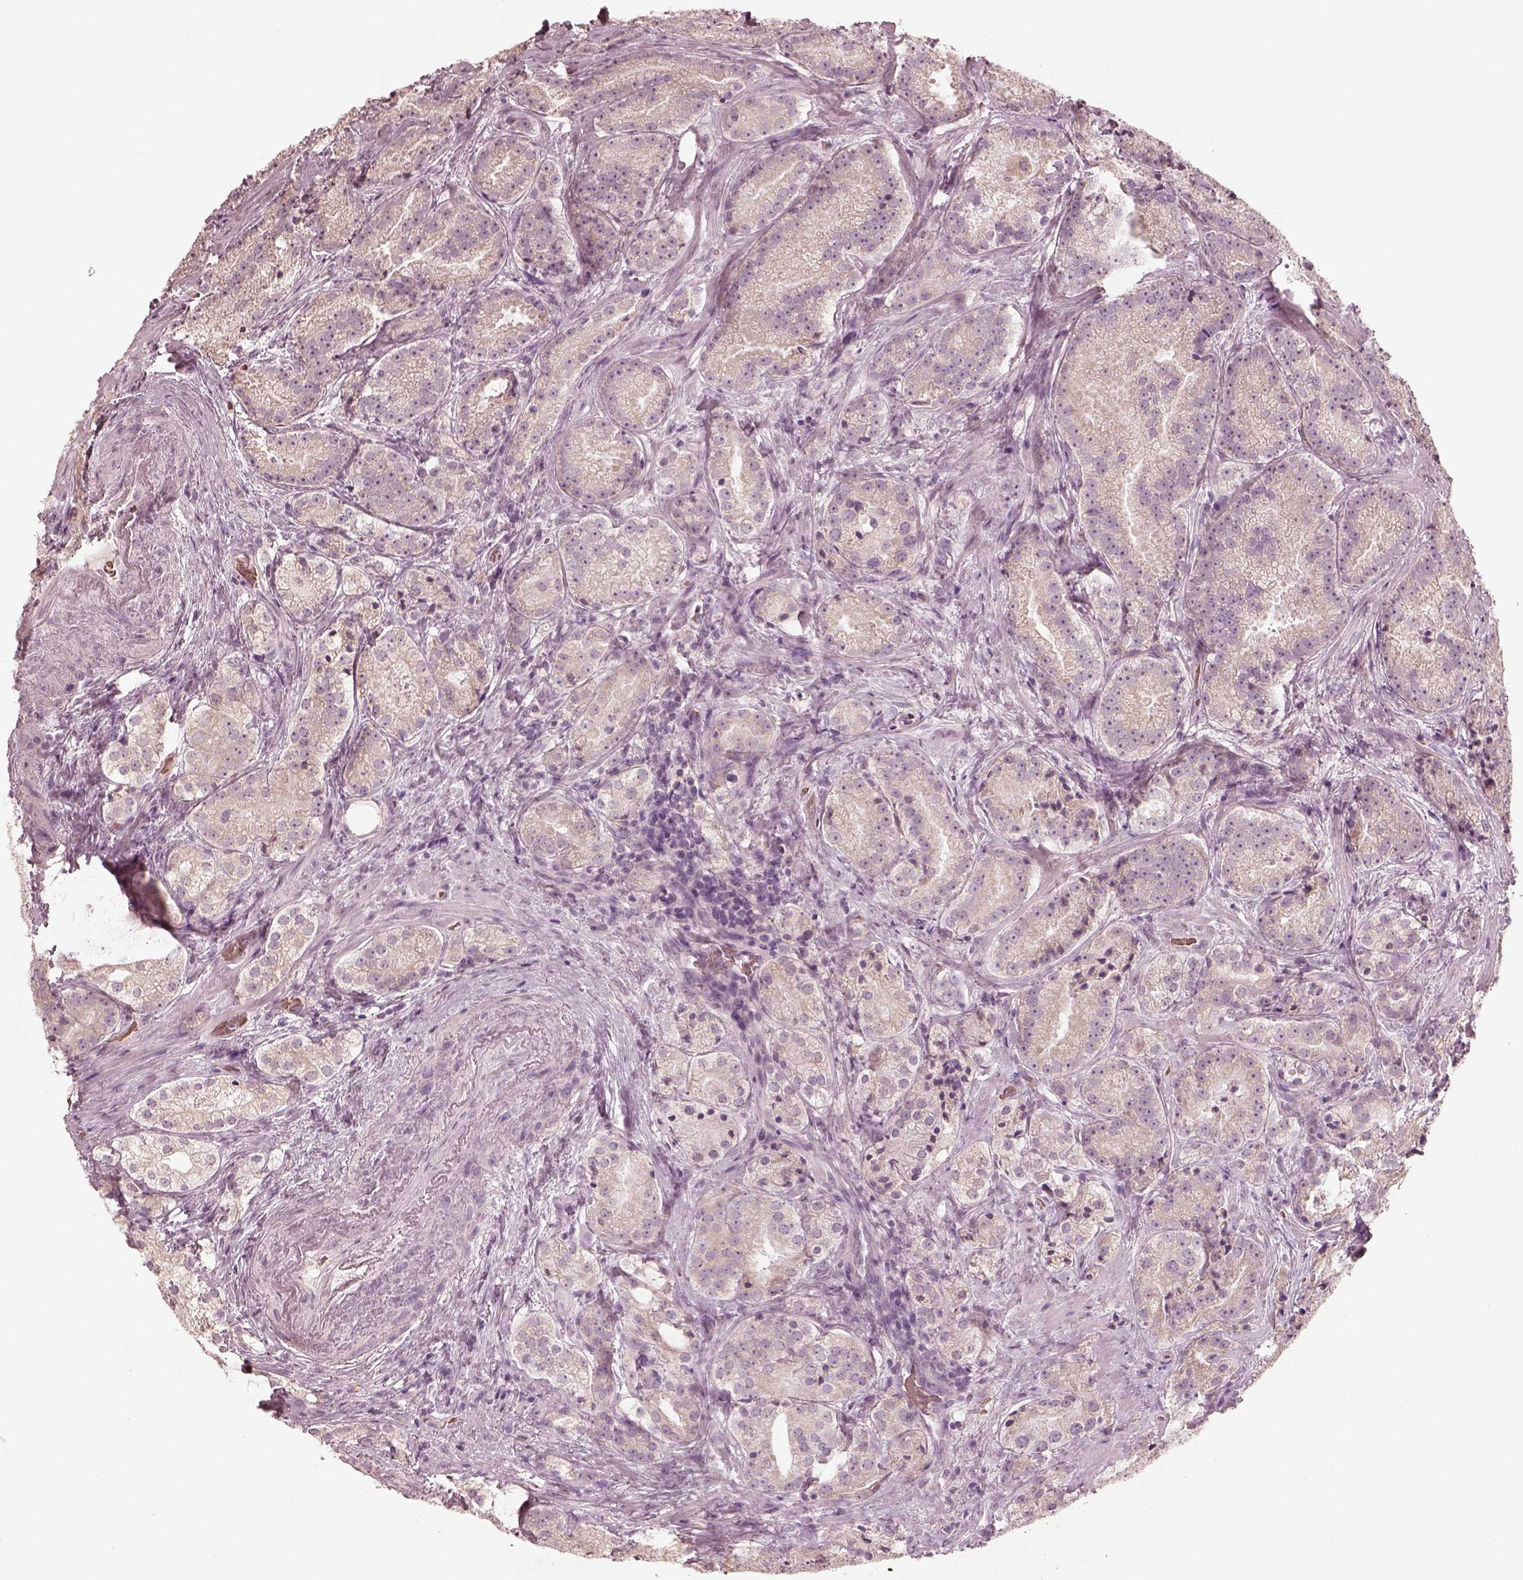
{"staining": {"intensity": "negative", "quantity": "none", "location": "none"}, "tissue": "prostate cancer", "cell_type": "Tumor cells", "image_type": "cancer", "snomed": [{"axis": "morphology", "description": "Adenocarcinoma, NOS"}, {"axis": "morphology", "description": "Adenocarcinoma, High grade"}, {"axis": "topography", "description": "Prostate"}], "caption": "DAB (3,3'-diaminobenzidine) immunohistochemical staining of prostate cancer (adenocarcinoma) displays no significant staining in tumor cells.", "gene": "ANKLE1", "patient": {"sex": "male", "age": 64}}